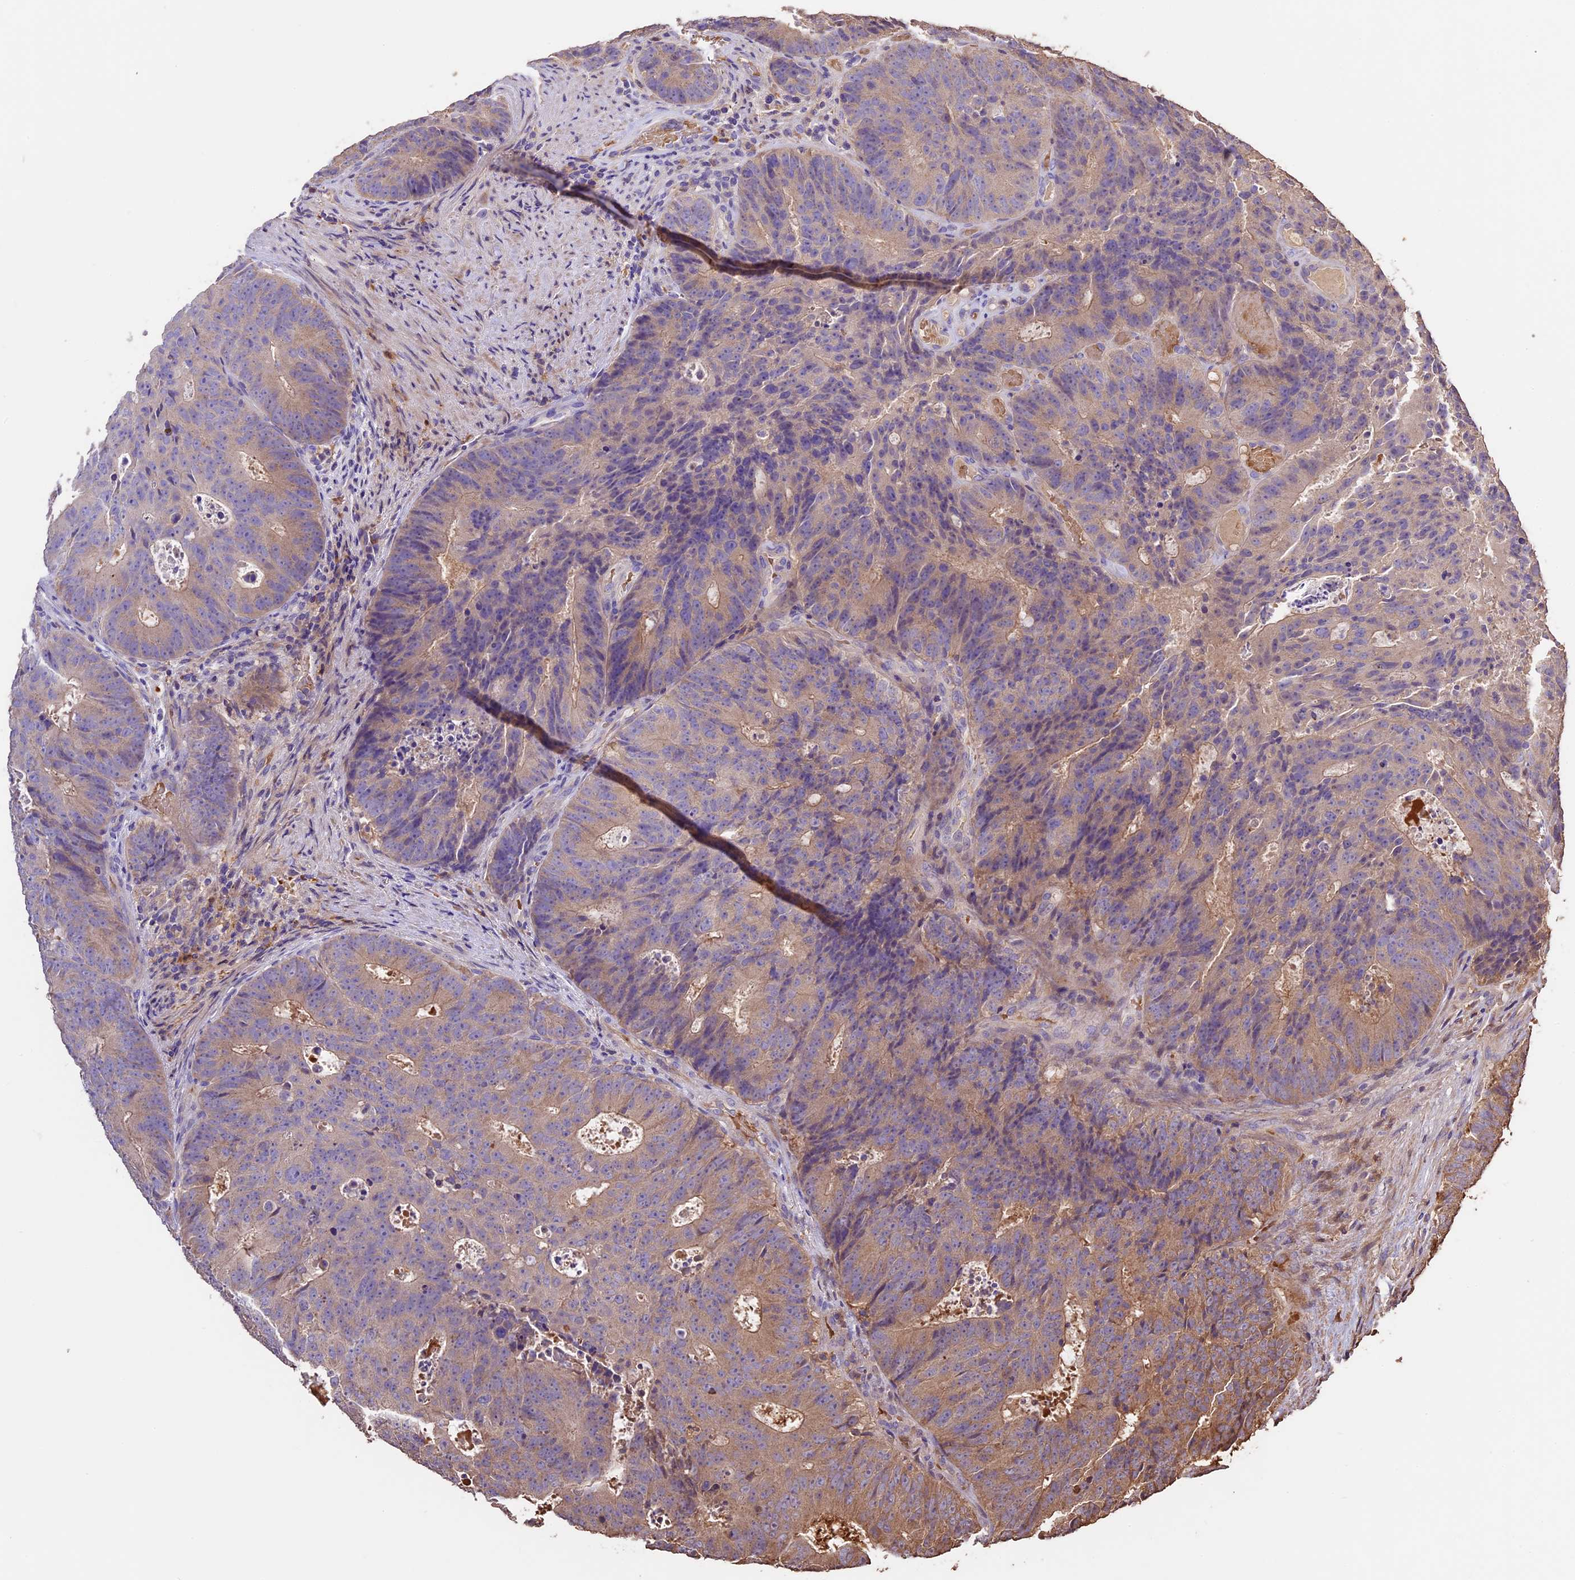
{"staining": {"intensity": "moderate", "quantity": ">75%", "location": "cytoplasmic/membranous"}, "tissue": "colorectal cancer", "cell_type": "Tumor cells", "image_type": "cancer", "snomed": [{"axis": "morphology", "description": "Adenocarcinoma, NOS"}, {"axis": "topography", "description": "Colon"}], "caption": "Brown immunohistochemical staining in colorectal adenocarcinoma demonstrates moderate cytoplasmic/membranous expression in approximately >75% of tumor cells.", "gene": "CRLF1", "patient": {"sex": "male", "age": 87}}